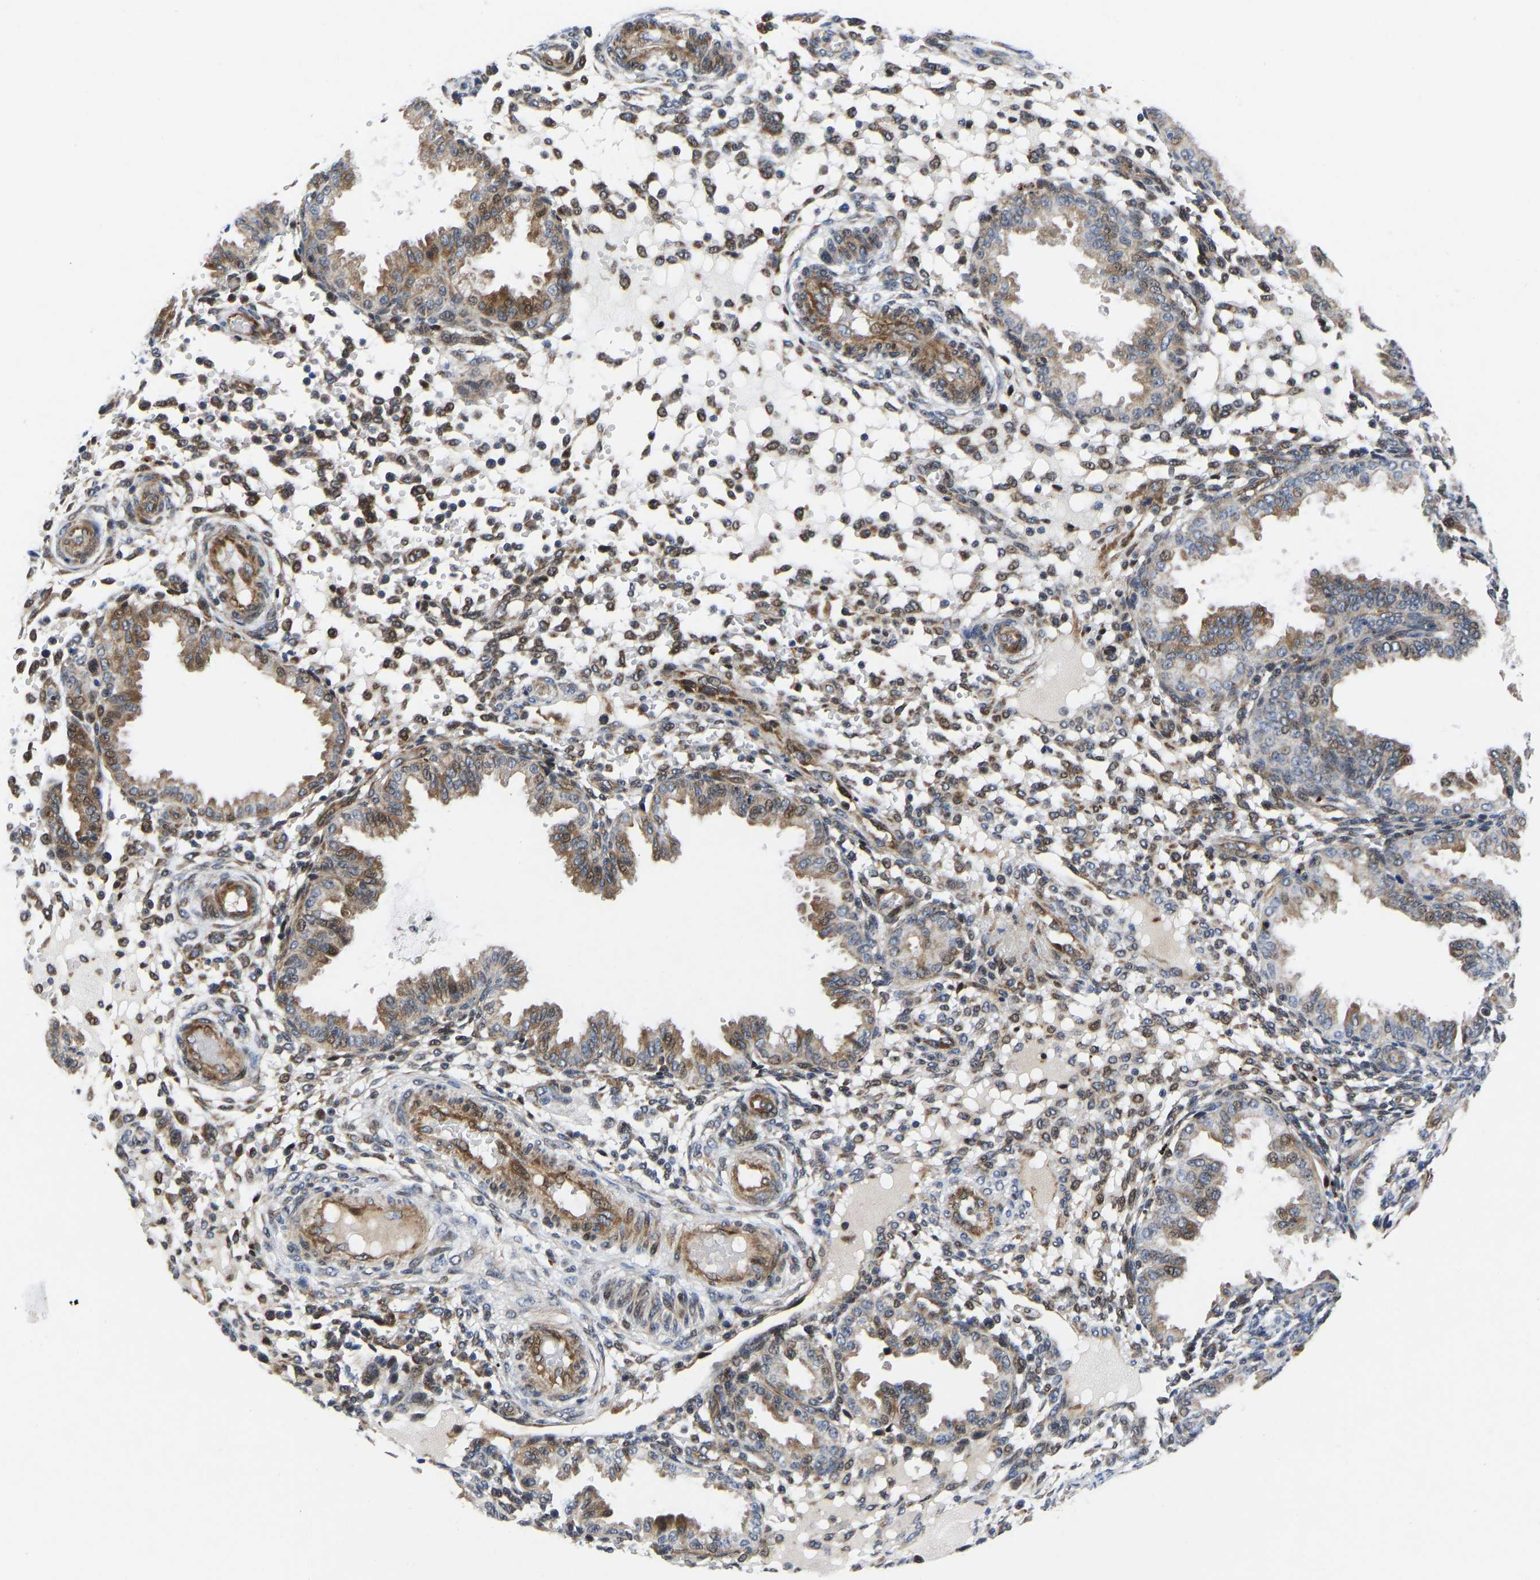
{"staining": {"intensity": "moderate", "quantity": "<25%", "location": "cytoplasmic/membranous,nuclear"}, "tissue": "endometrium", "cell_type": "Cells in endometrial stroma", "image_type": "normal", "snomed": [{"axis": "morphology", "description": "Normal tissue, NOS"}, {"axis": "topography", "description": "Endometrium"}], "caption": "IHC histopathology image of benign endometrium stained for a protein (brown), which shows low levels of moderate cytoplasmic/membranous,nuclear expression in approximately <25% of cells in endometrial stroma.", "gene": "TMEM38B", "patient": {"sex": "female", "age": 33}}